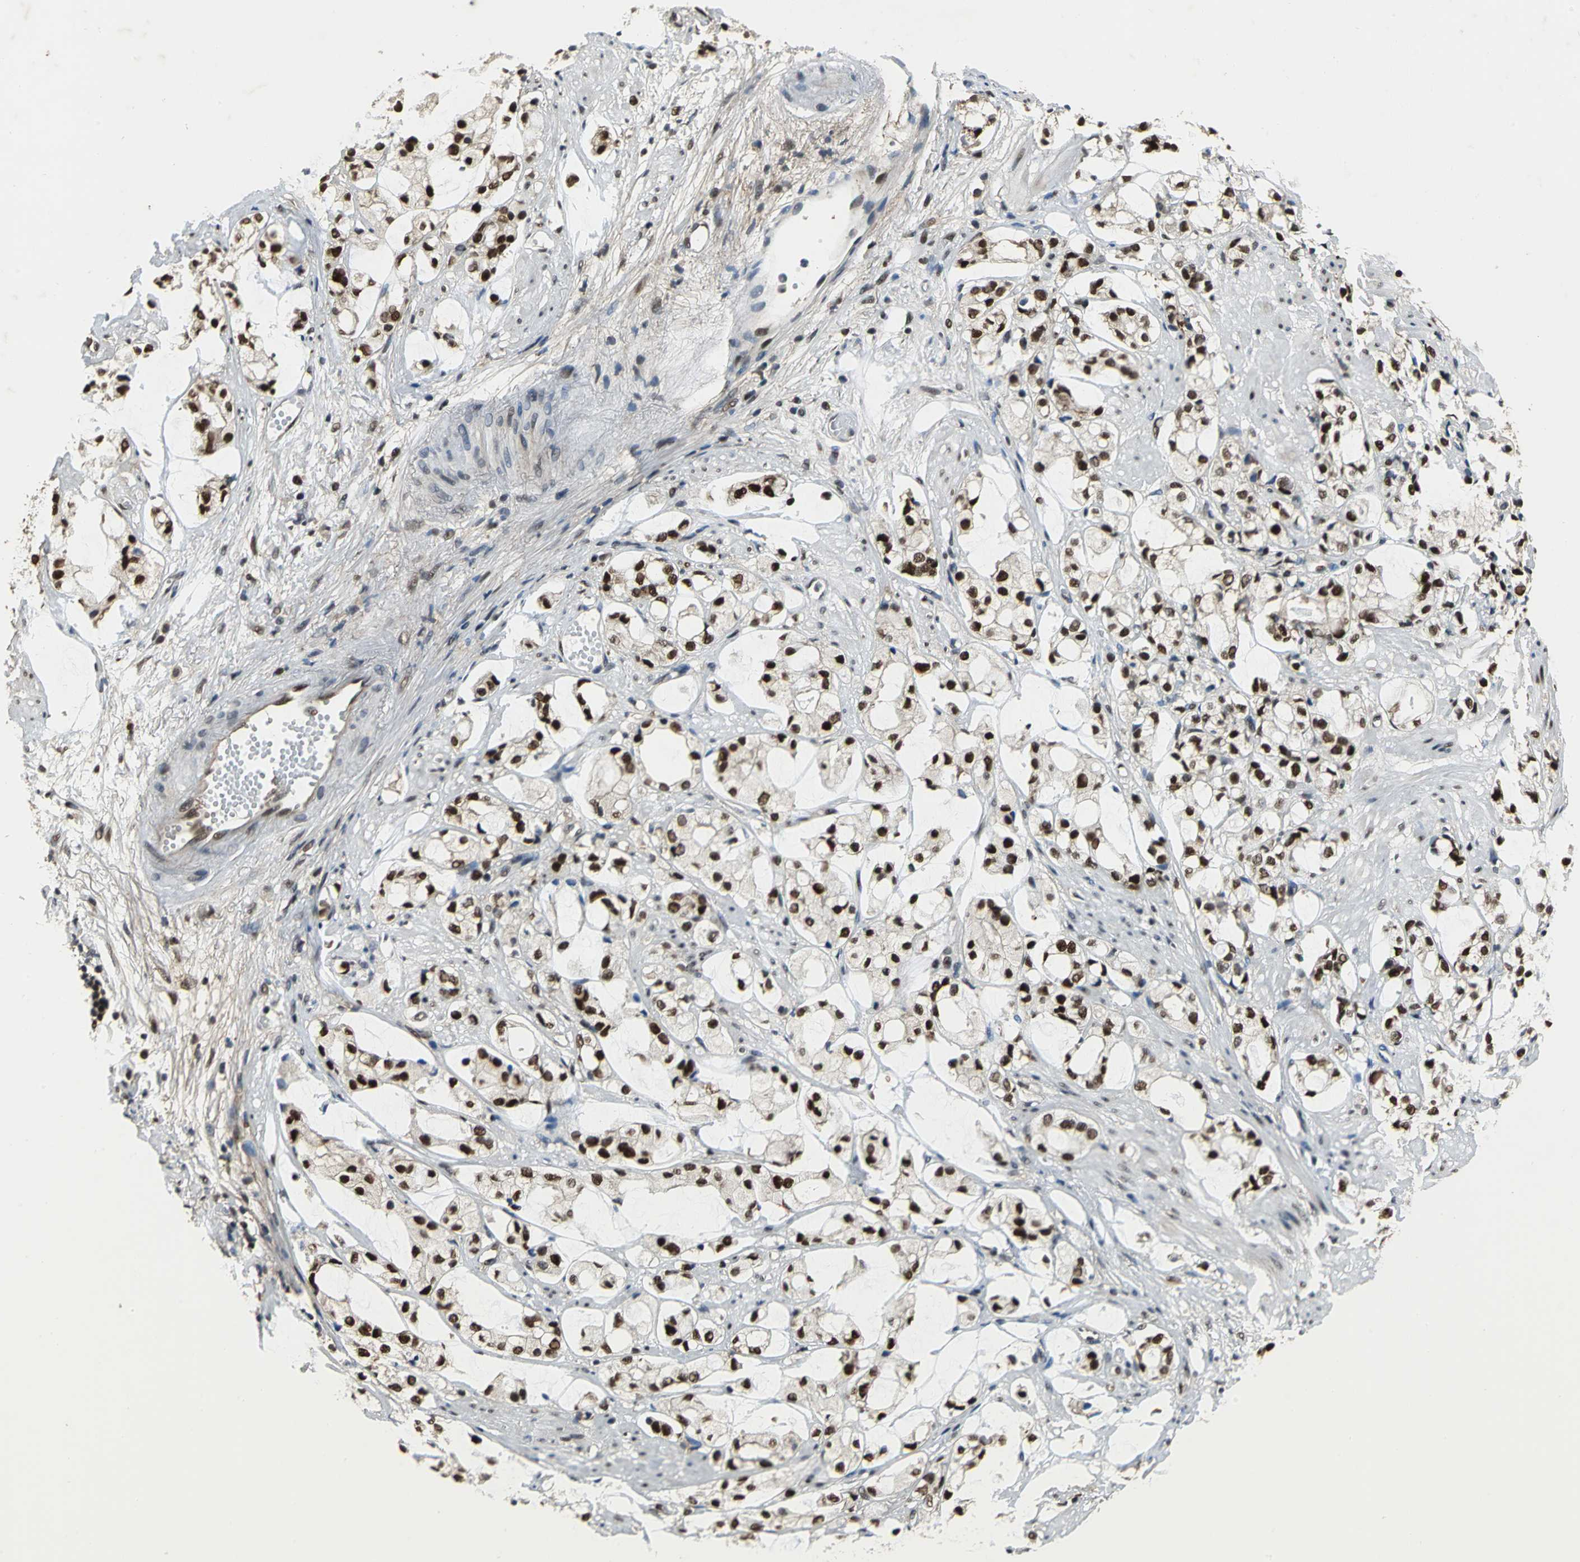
{"staining": {"intensity": "strong", "quantity": ">75%", "location": "nuclear"}, "tissue": "prostate cancer", "cell_type": "Tumor cells", "image_type": "cancer", "snomed": [{"axis": "morphology", "description": "Adenocarcinoma, High grade"}, {"axis": "topography", "description": "Prostate"}], "caption": "Human prostate cancer (high-grade adenocarcinoma) stained with a protein marker shows strong staining in tumor cells.", "gene": "MIS18BP1", "patient": {"sex": "male", "age": 85}}